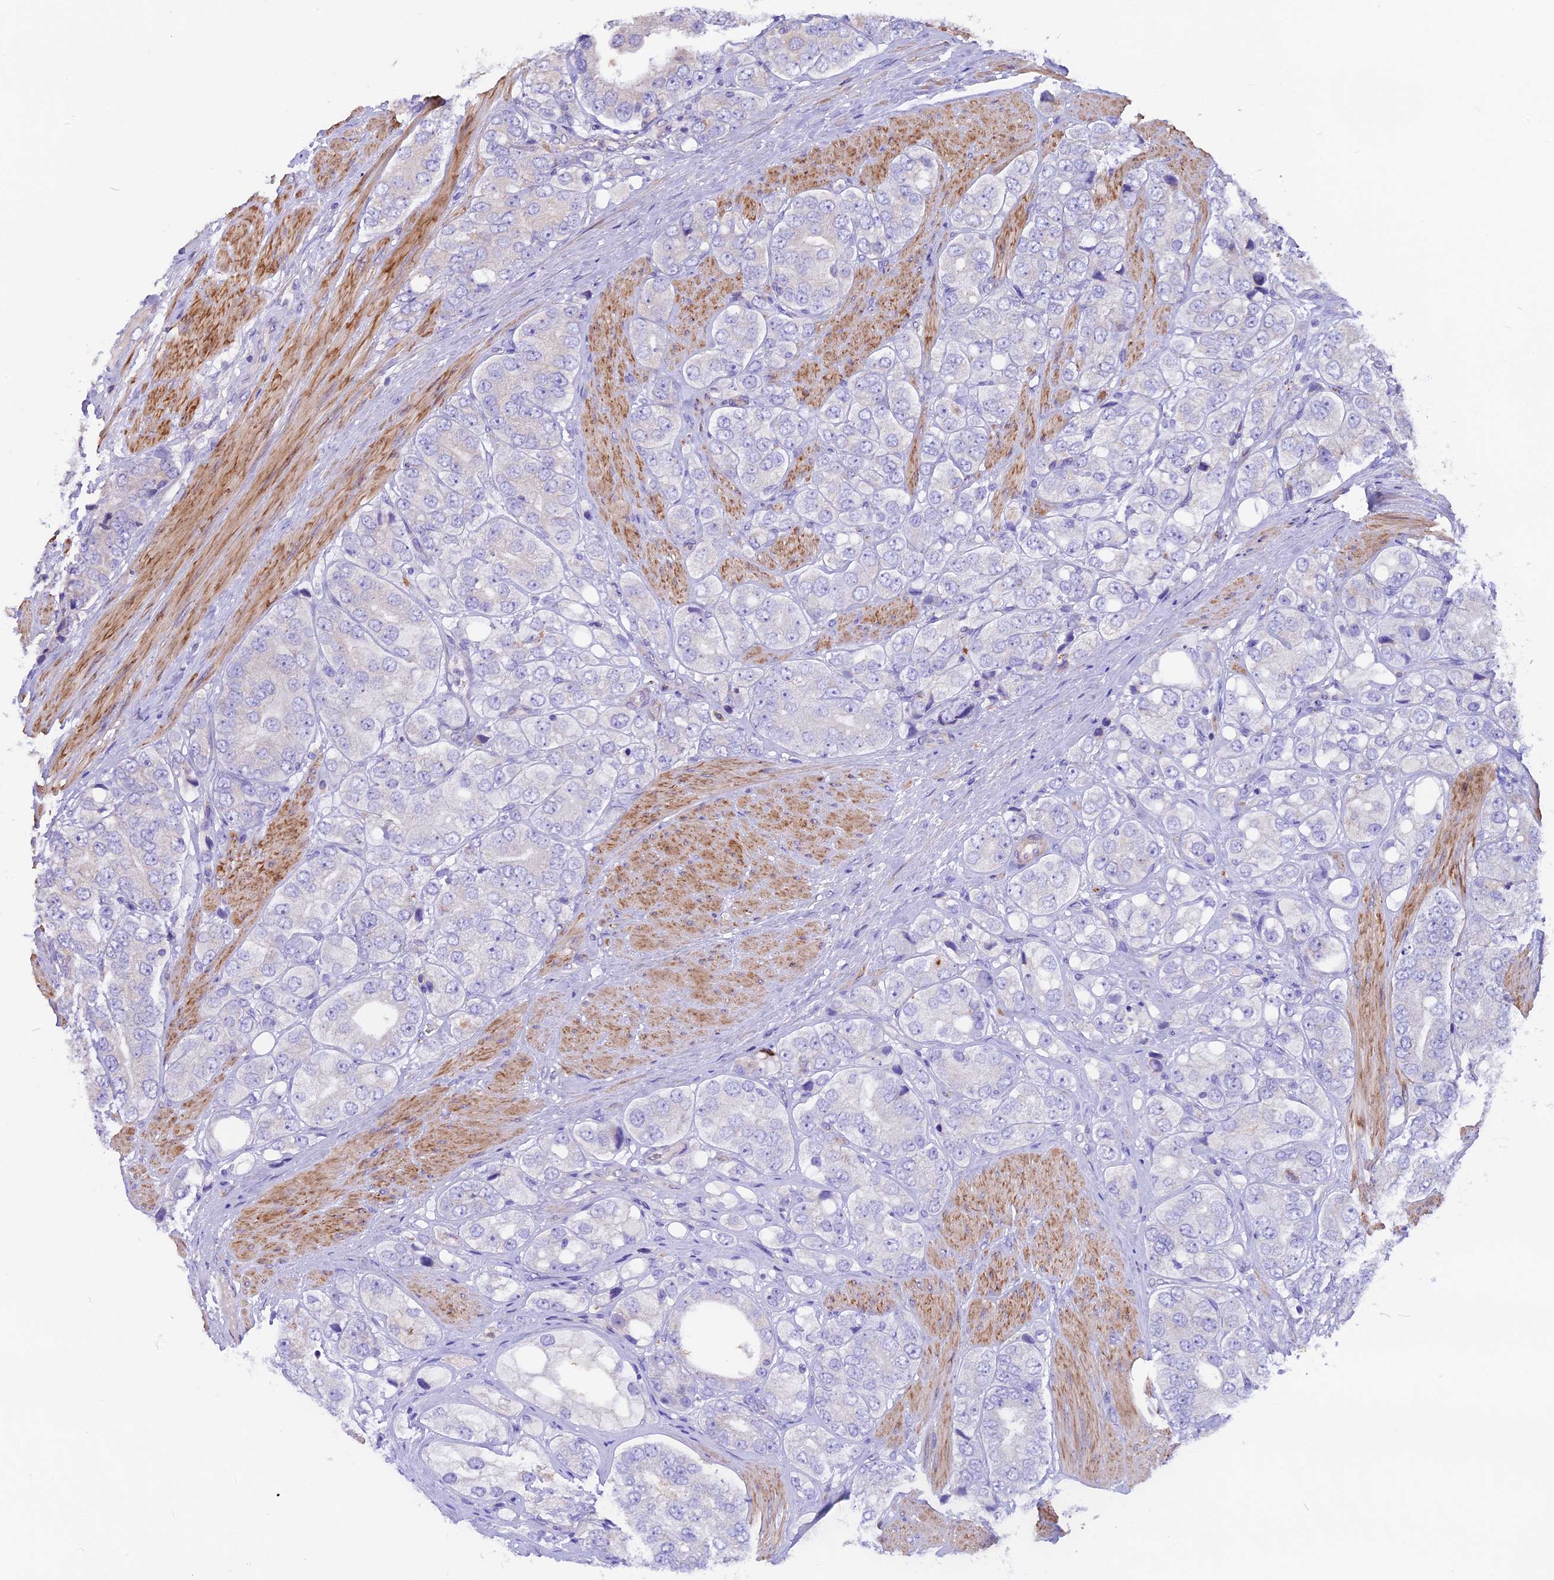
{"staining": {"intensity": "negative", "quantity": "none", "location": "none"}, "tissue": "prostate cancer", "cell_type": "Tumor cells", "image_type": "cancer", "snomed": [{"axis": "morphology", "description": "Adenocarcinoma, High grade"}, {"axis": "topography", "description": "Prostate"}], "caption": "Micrograph shows no protein staining in tumor cells of prostate cancer tissue.", "gene": "ANO3", "patient": {"sex": "male", "age": 50}}